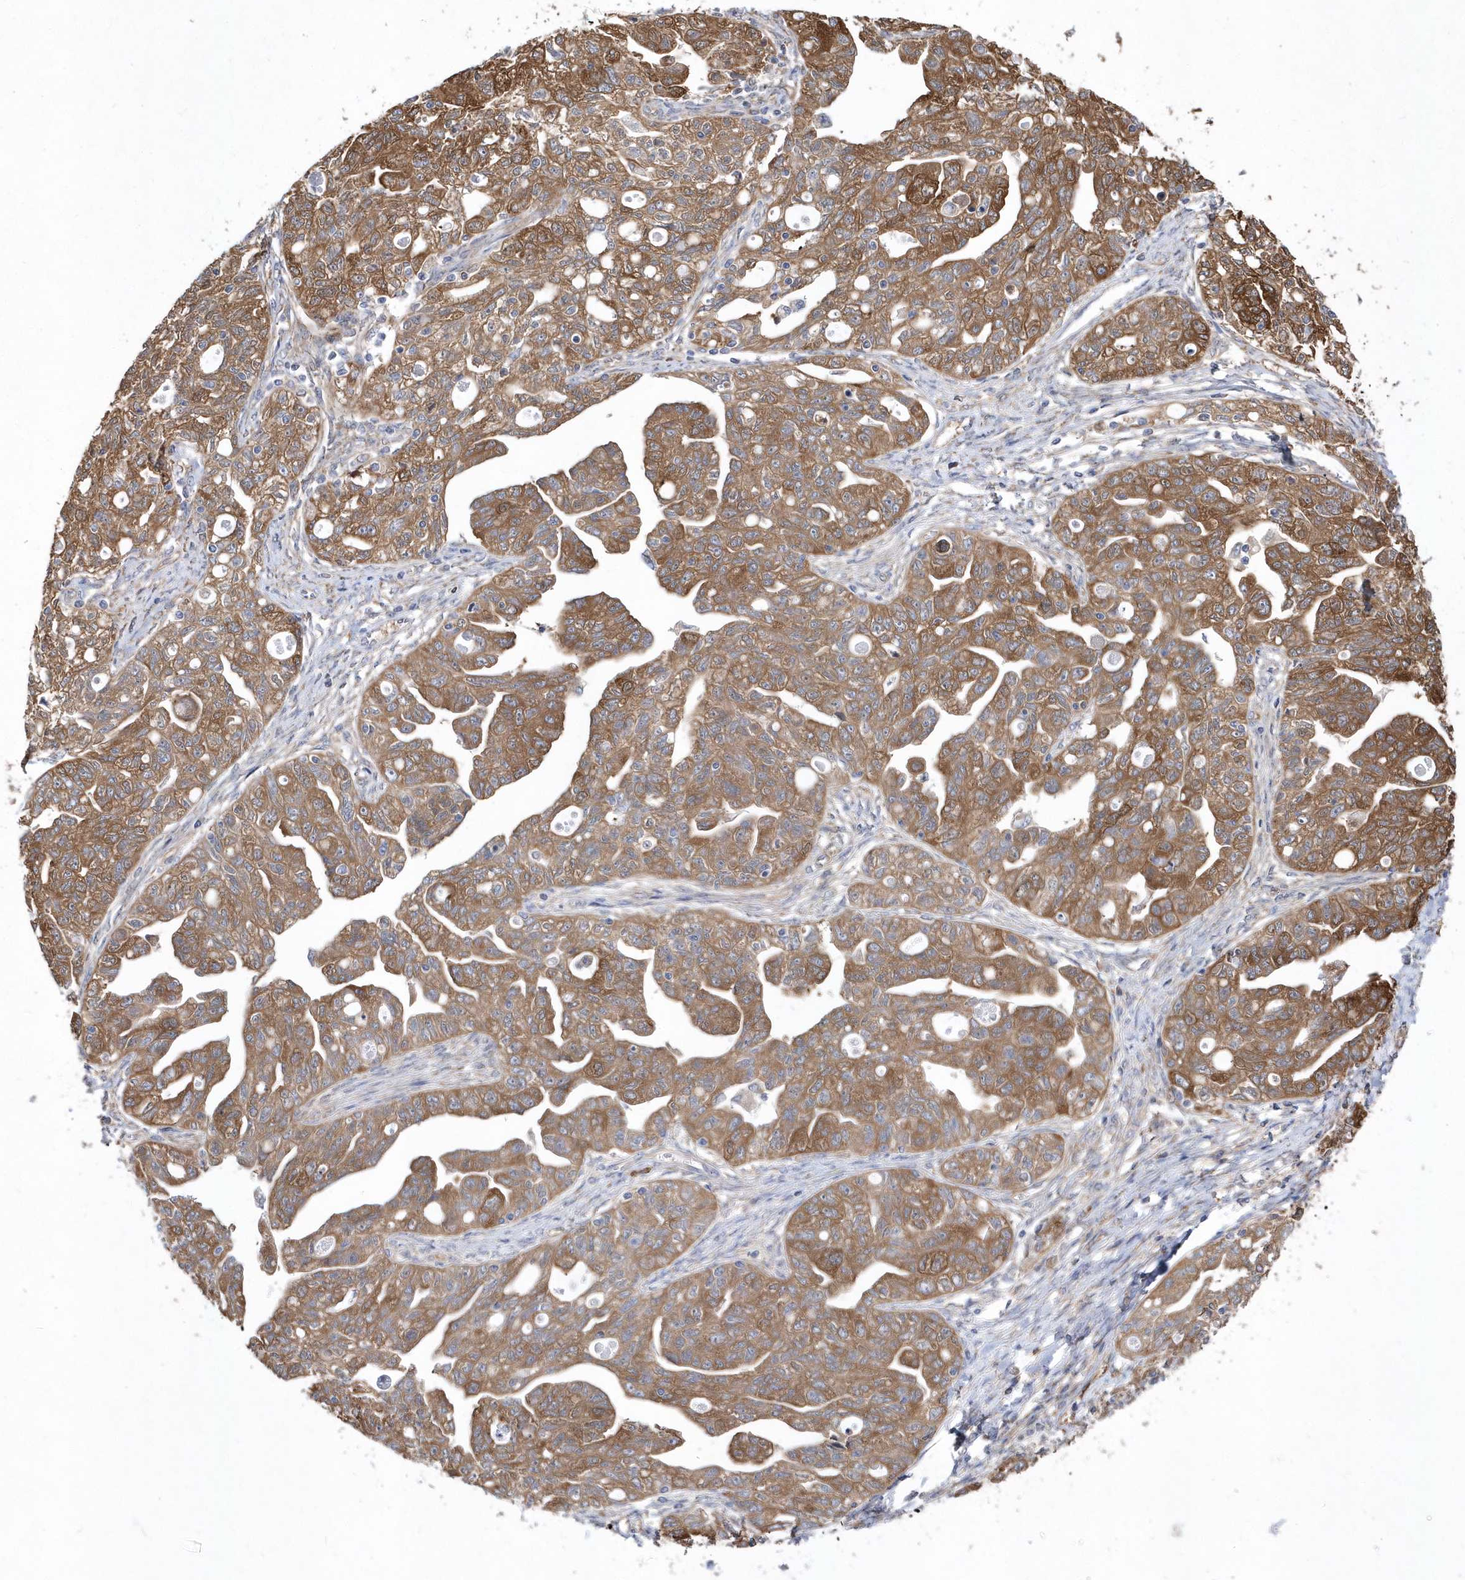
{"staining": {"intensity": "moderate", "quantity": ">75%", "location": "cytoplasmic/membranous"}, "tissue": "ovarian cancer", "cell_type": "Tumor cells", "image_type": "cancer", "snomed": [{"axis": "morphology", "description": "Carcinoma, NOS"}, {"axis": "morphology", "description": "Cystadenocarcinoma, serous, NOS"}, {"axis": "topography", "description": "Ovary"}], "caption": "A brown stain highlights moderate cytoplasmic/membranous expression of a protein in human ovarian cancer (carcinoma) tumor cells.", "gene": "JKAMP", "patient": {"sex": "female", "age": 69}}